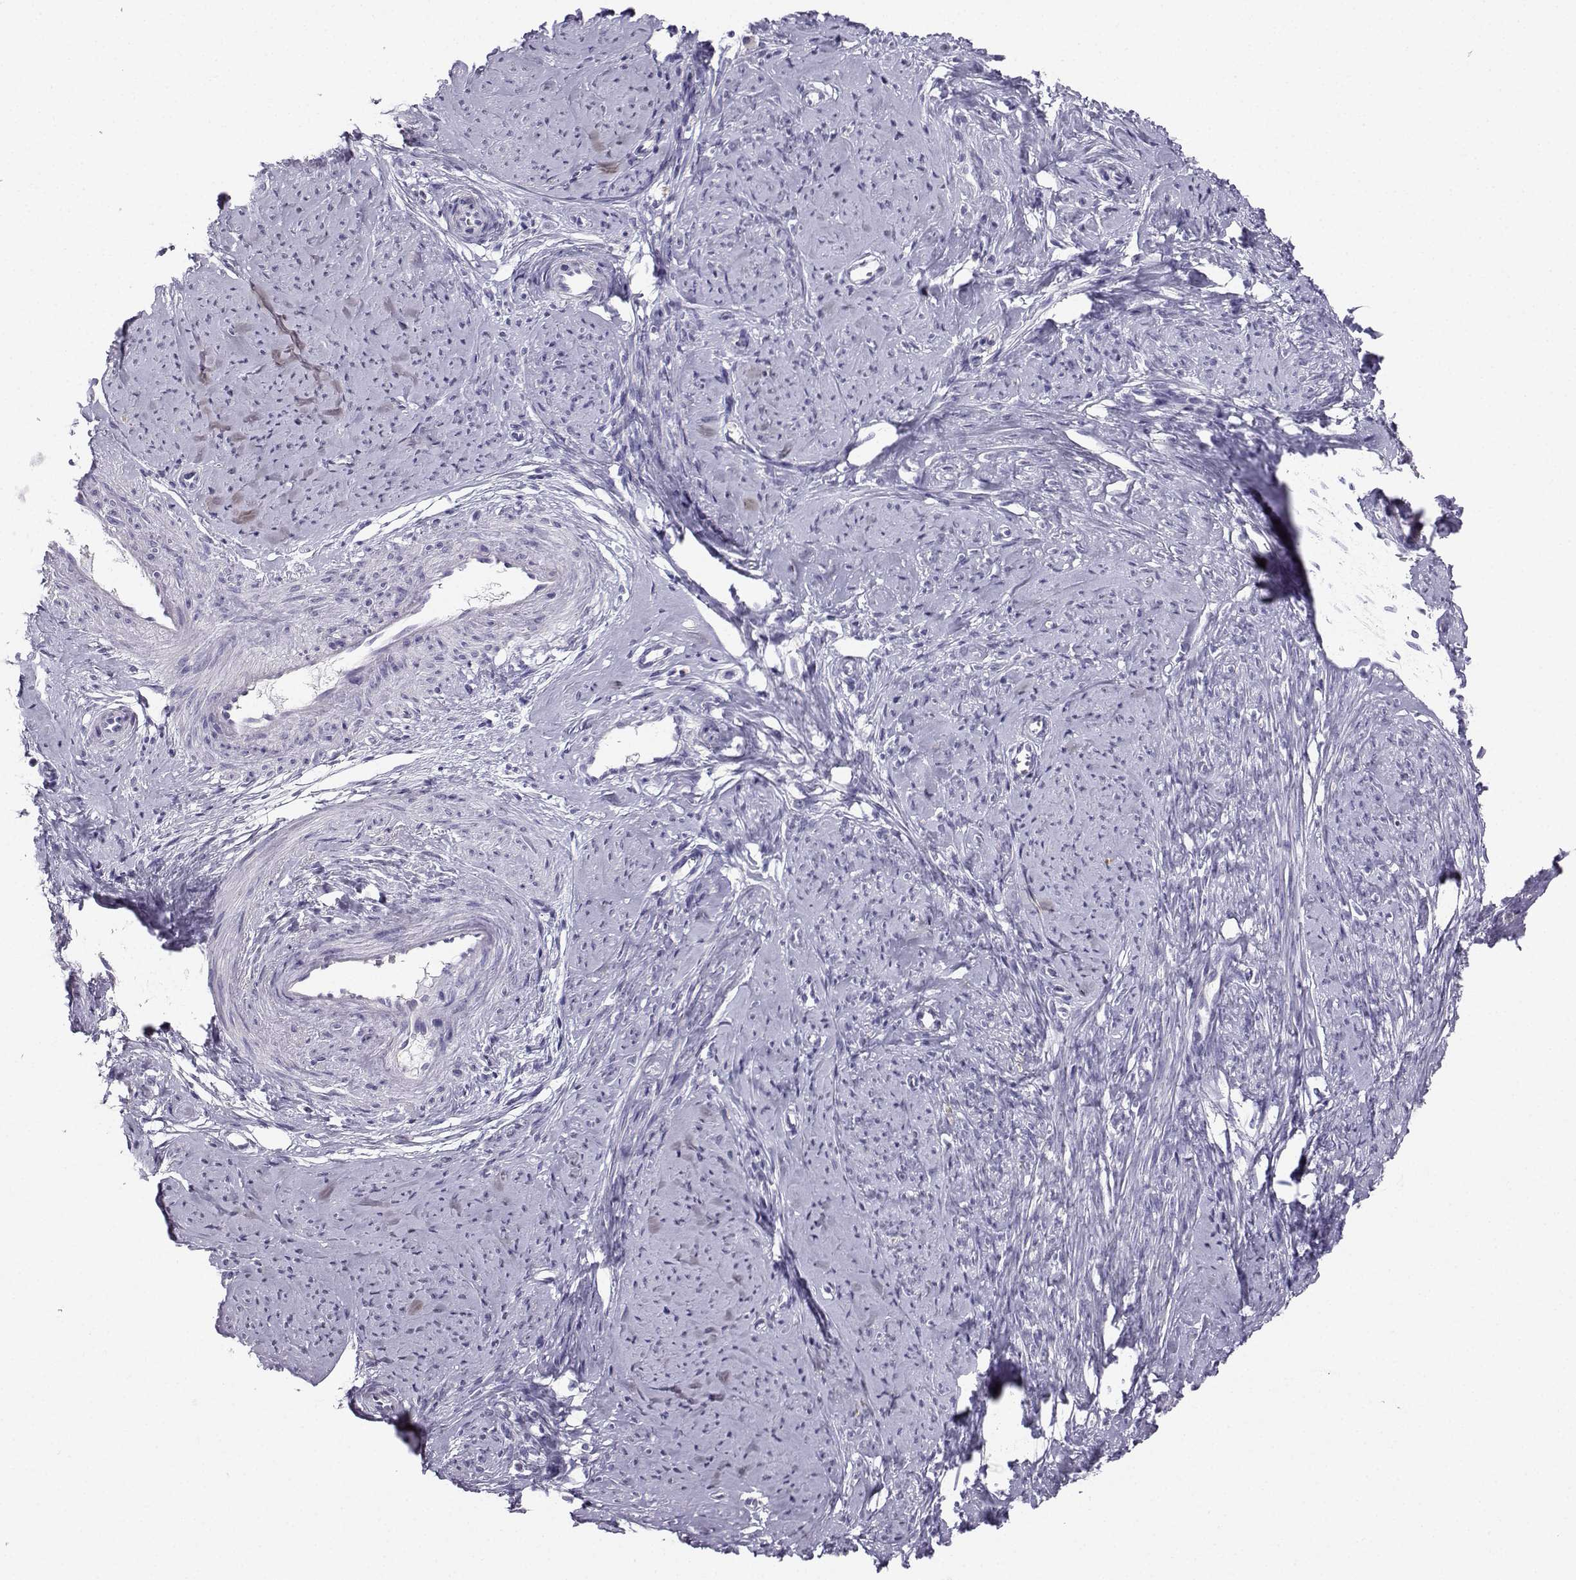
{"staining": {"intensity": "negative", "quantity": "none", "location": "none"}, "tissue": "smooth muscle", "cell_type": "Smooth muscle cells", "image_type": "normal", "snomed": [{"axis": "morphology", "description": "Normal tissue, NOS"}, {"axis": "topography", "description": "Smooth muscle"}], "caption": "Immunohistochemistry (IHC) image of benign smooth muscle: human smooth muscle stained with DAB (3,3'-diaminobenzidine) exhibits no significant protein staining in smooth muscle cells.", "gene": "AVP", "patient": {"sex": "female", "age": 48}}